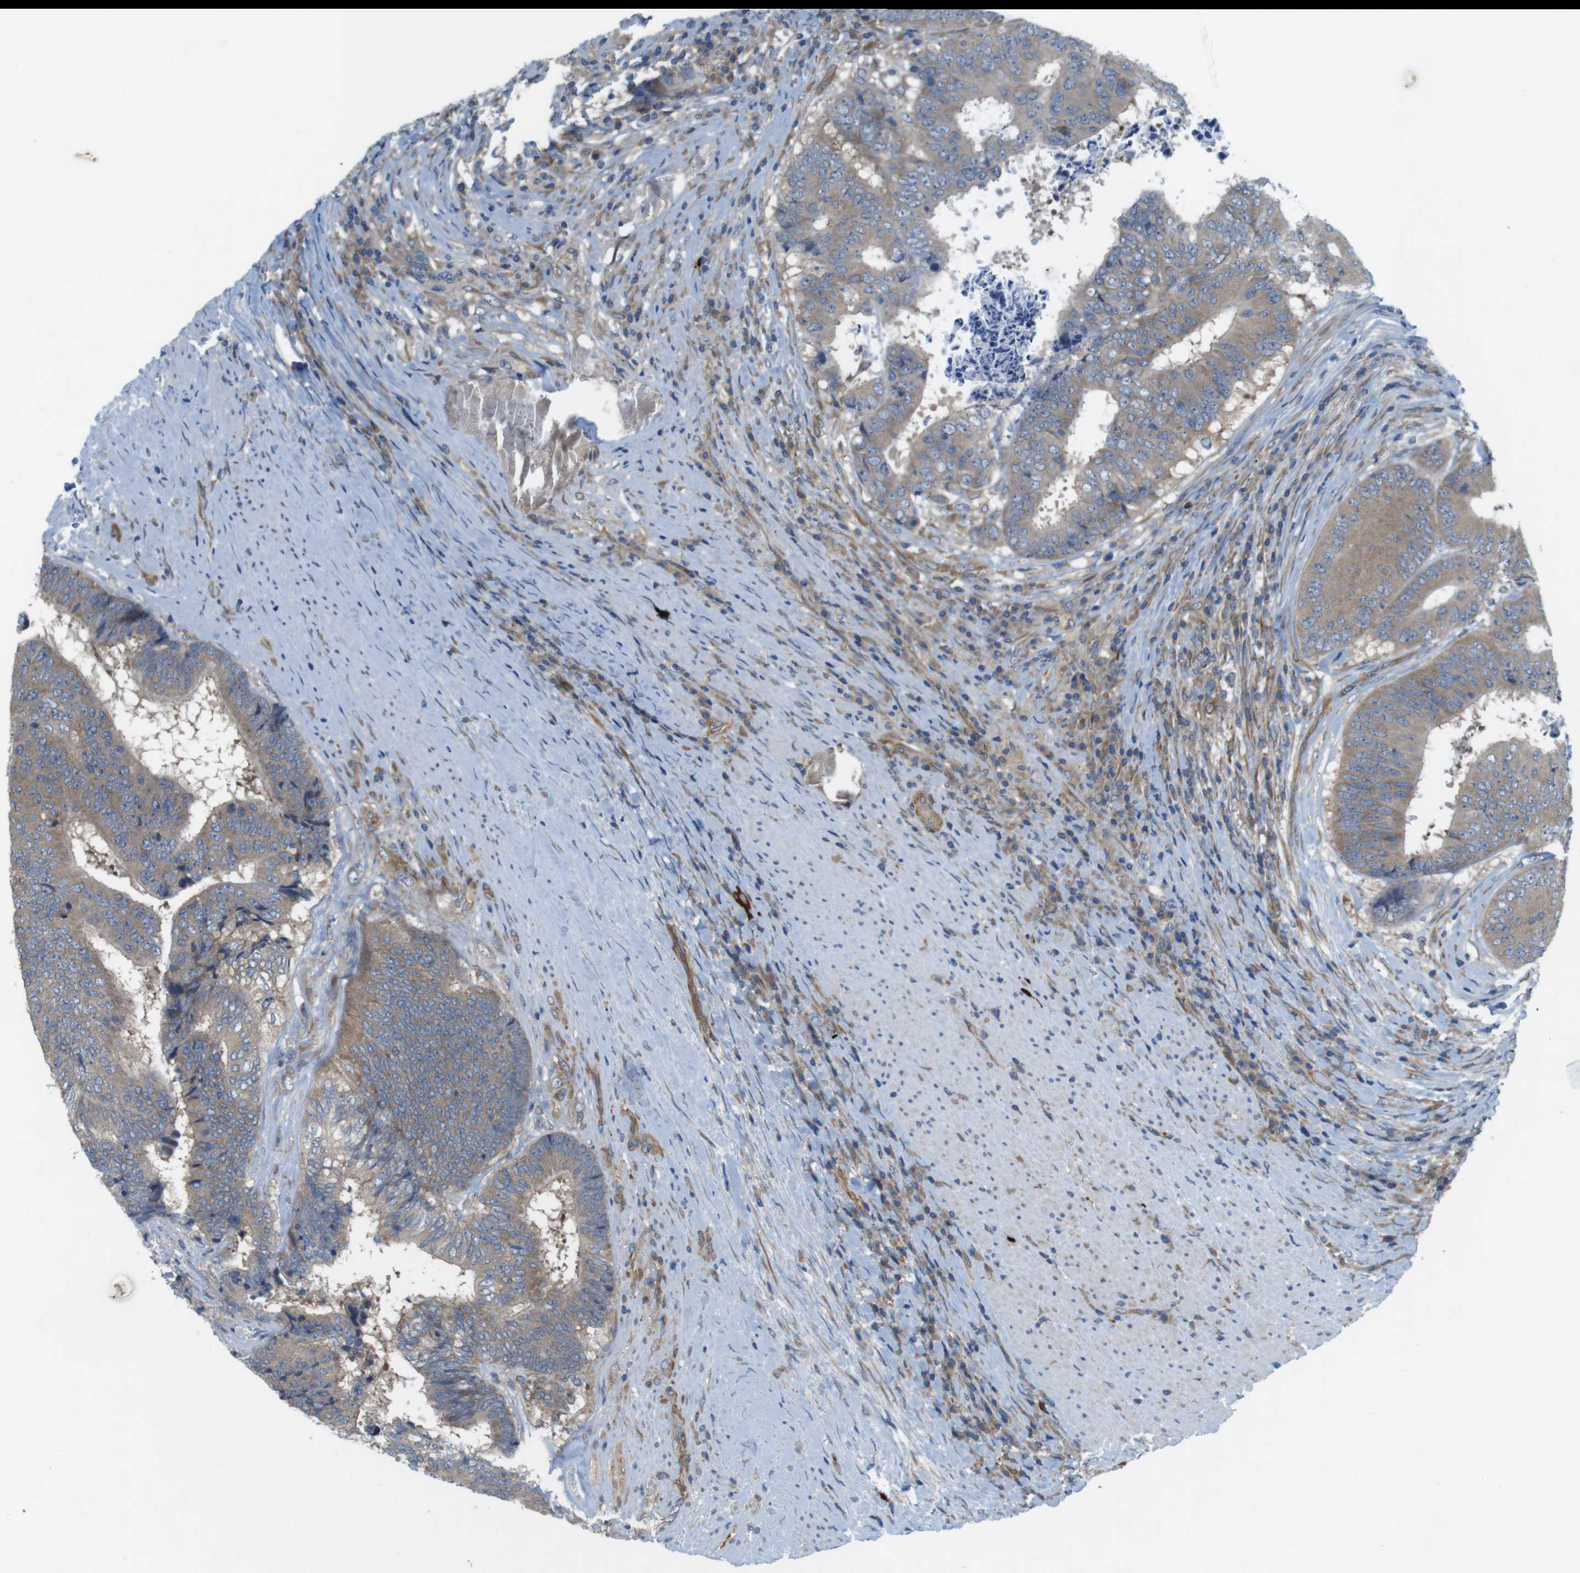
{"staining": {"intensity": "weak", "quantity": ">75%", "location": "cytoplasmic/membranous"}, "tissue": "colorectal cancer", "cell_type": "Tumor cells", "image_type": "cancer", "snomed": [{"axis": "morphology", "description": "Adenocarcinoma, NOS"}, {"axis": "topography", "description": "Rectum"}], "caption": "DAB immunohistochemical staining of human colorectal cancer displays weak cytoplasmic/membranous protein positivity in approximately >75% of tumor cells.", "gene": "DCLK1", "patient": {"sex": "male", "age": 72}}